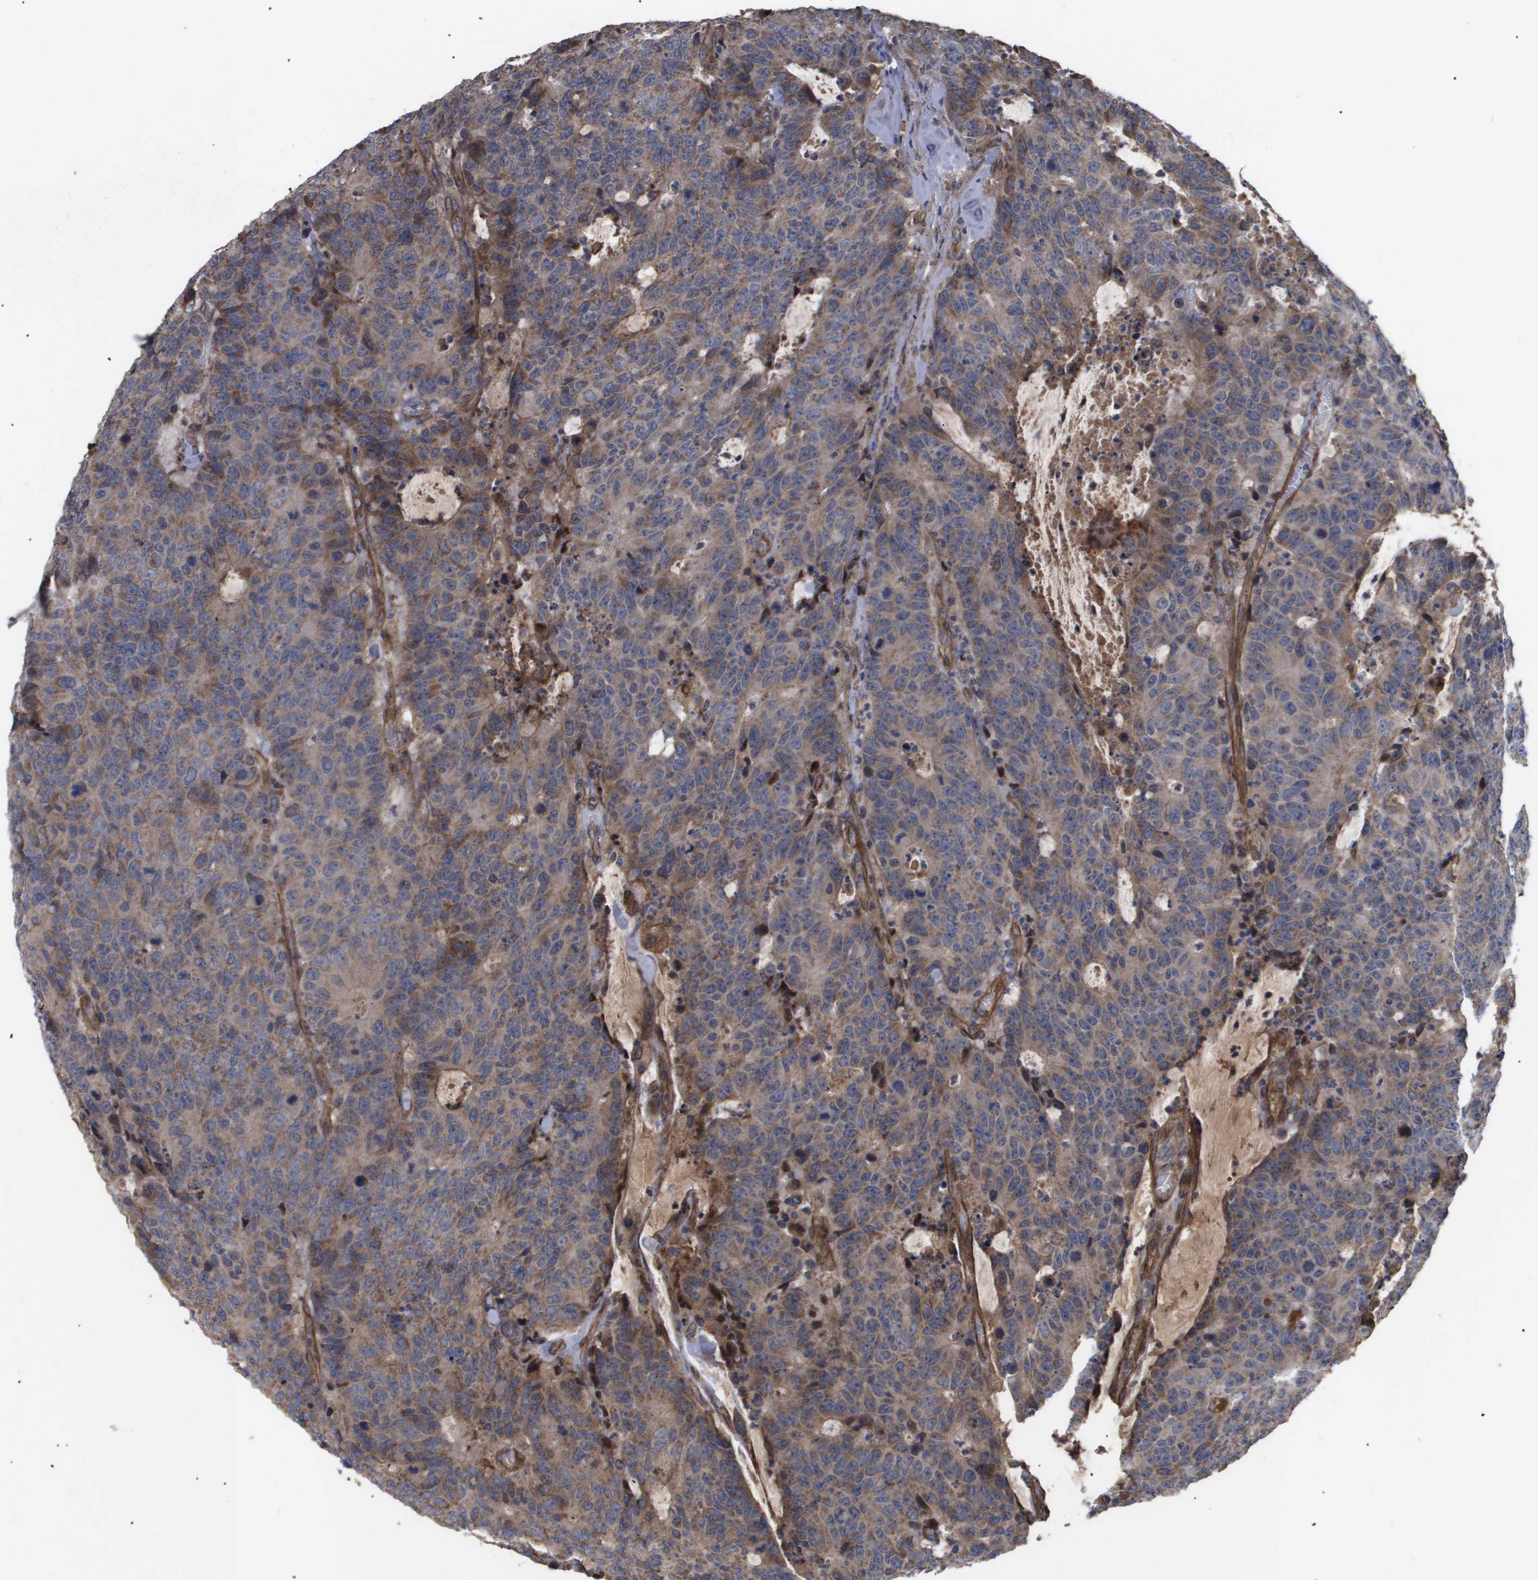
{"staining": {"intensity": "moderate", "quantity": ">75%", "location": "cytoplasmic/membranous"}, "tissue": "colorectal cancer", "cell_type": "Tumor cells", "image_type": "cancer", "snomed": [{"axis": "morphology", "description": "Adenocarcinoma, NOS"}, {"axis": "topography", "description": "Colon"}], "caption": "Moderate cytoplasmic/membranous protein positivity is seen in approximately >75% of tumor cells in adenocarcinoma (colorectal).", "gene": "TNS1", "patient": {"sex": "female", "age": 86}}